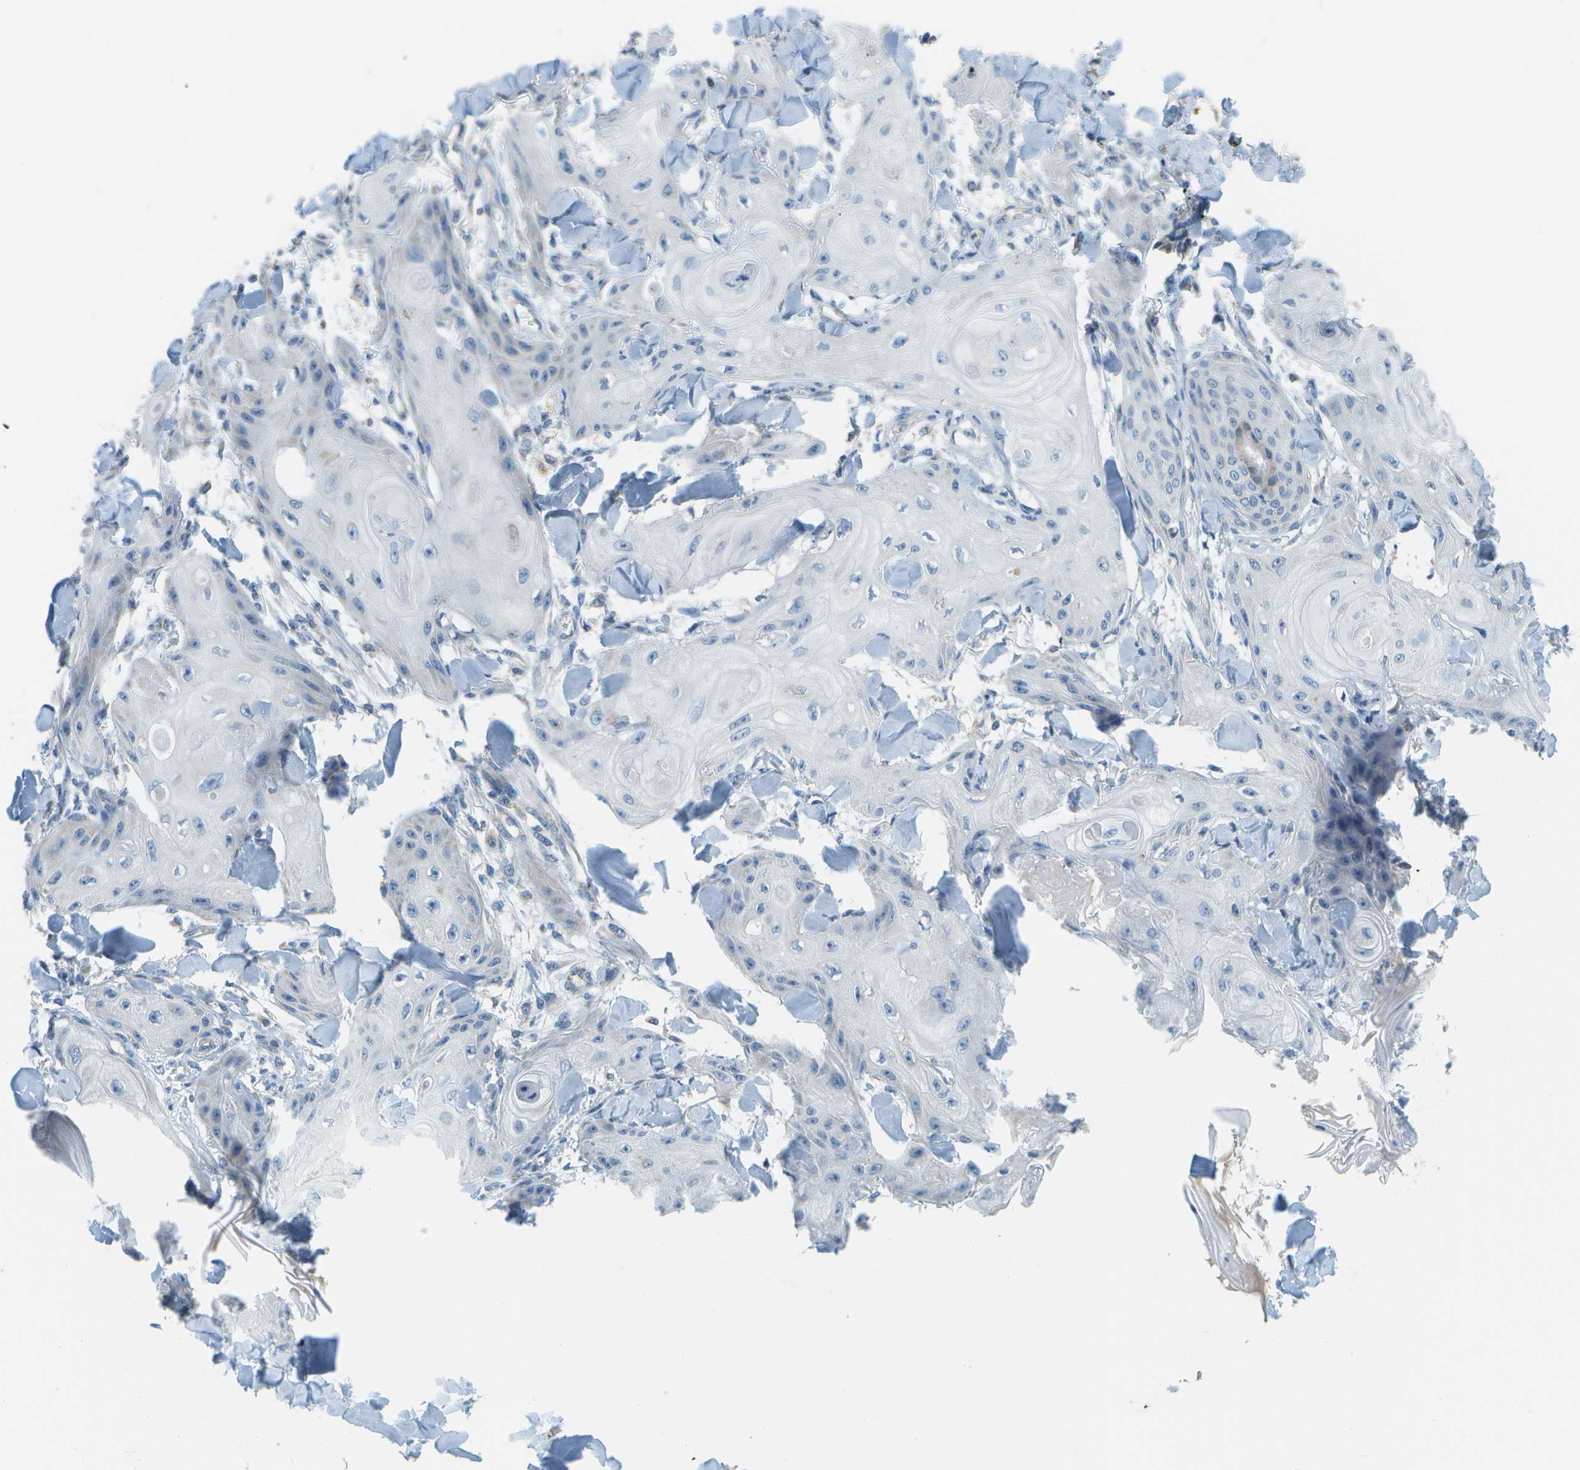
{"staining": {"intensity": "negative", "quantity": "none", "location": "none"}, "tissue": "skin cancer", "cell_type": "Tumor cells", "image_type": "cancer", "snomed": [{"axis": "morphology", "description": "Squamous cell carcinoma, NOS"}, {"axis": "topography", "description": "Skin"}], "caption": "DAB (3,3'-diaminobenzidine) immunohistochemical staining of squamous cell carcinoma (skin) shows no significant expression in tumor cells.", "gene": "PTGIS", "patient": {"sex": "male", "age": 74}}